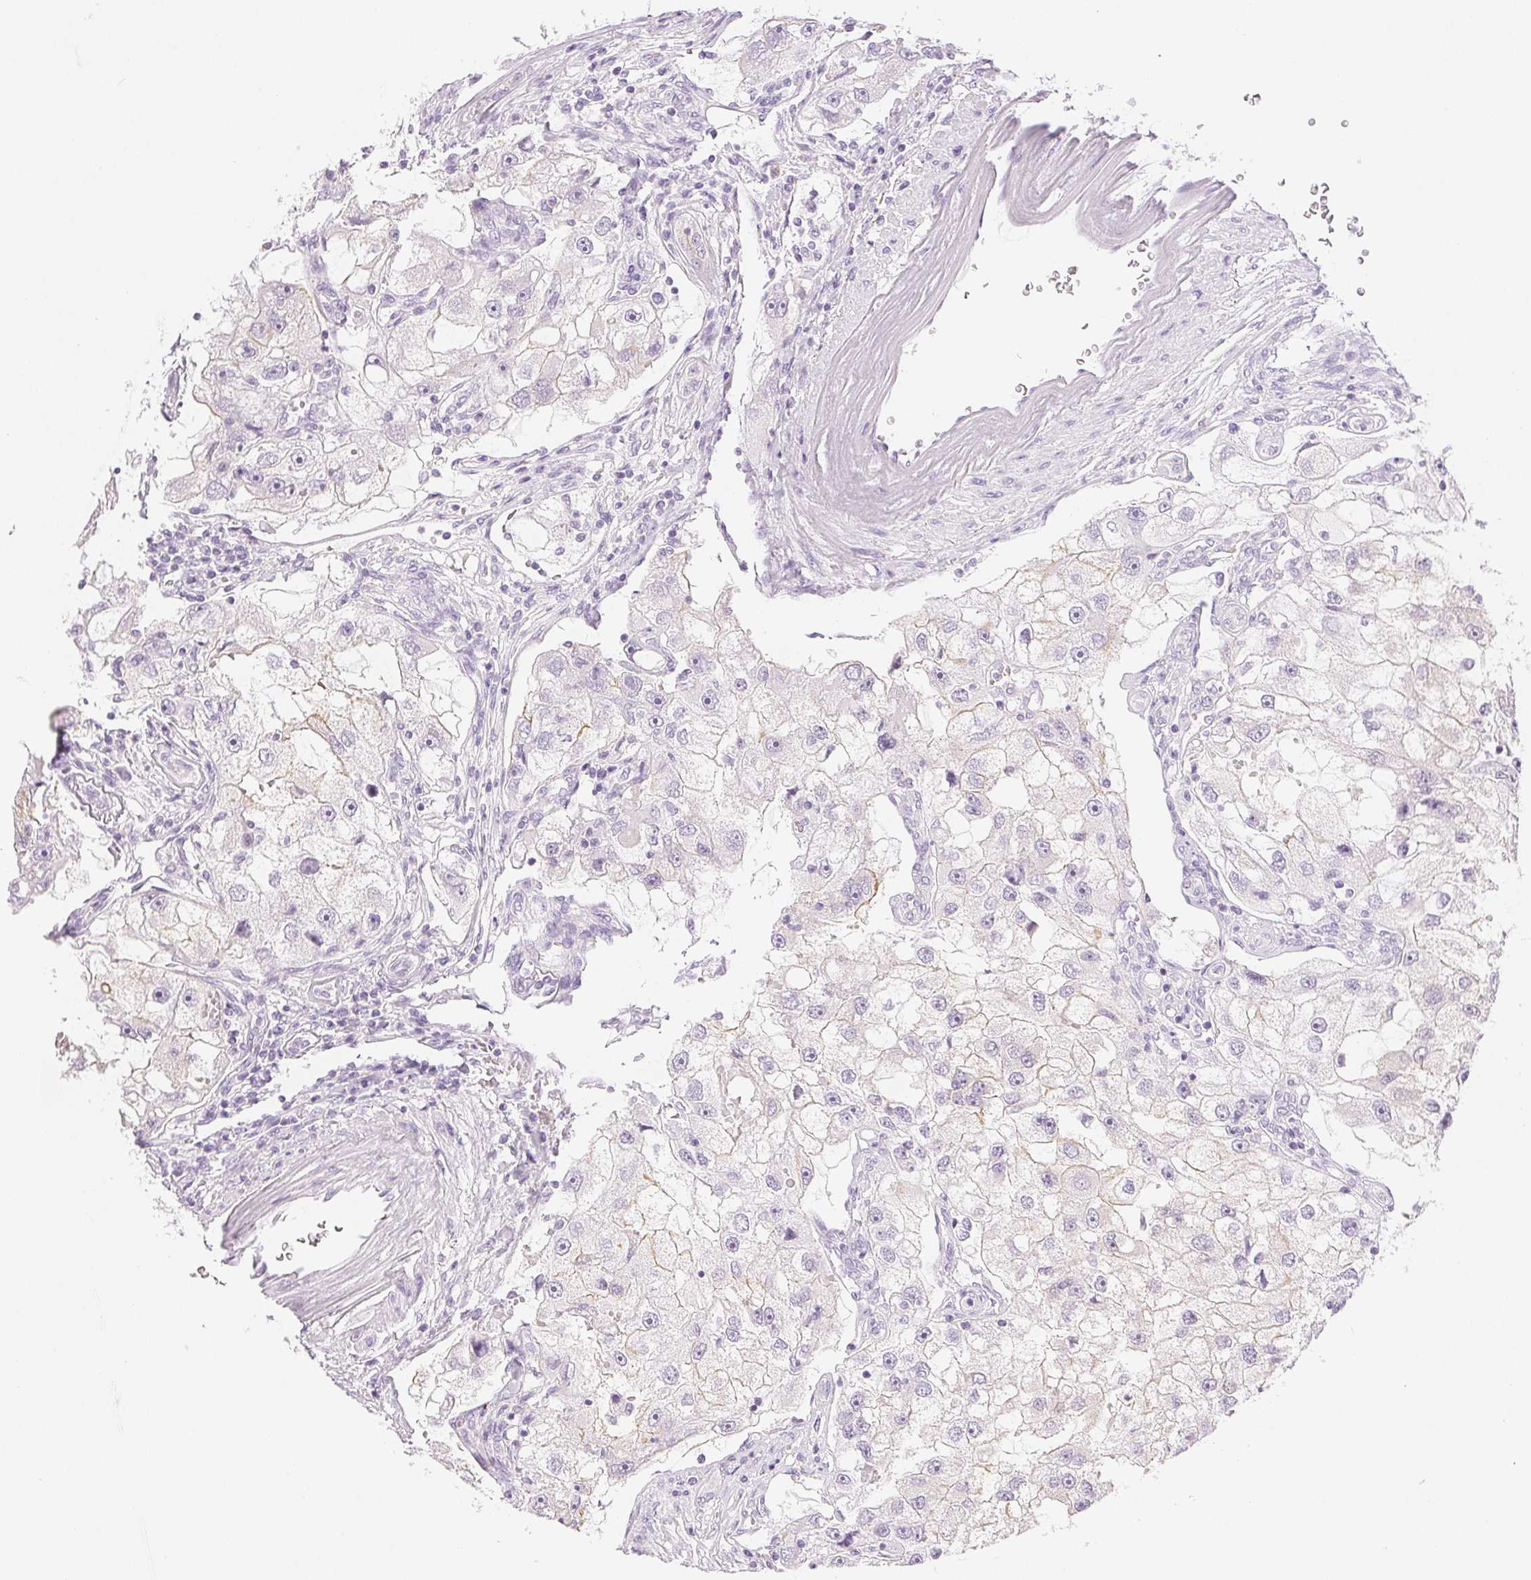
{"staining": {"intensity": "negative", "quantity": "none", "location": "none"}, "tissue": "renal cancer", "cell_type": "Tumor cells", "image_type": "cancer", "snomed": [{"axis": "morphology", "description": "Adenocarcinoma, NOS"}, {"axis": "topography", "description": "Kidney"}], "caption": "Tumor cells show no significant expression in adenocarcinoma (renal).", "gene": "SLC5A2", "patient": {"sex": "male", "age": 63}}